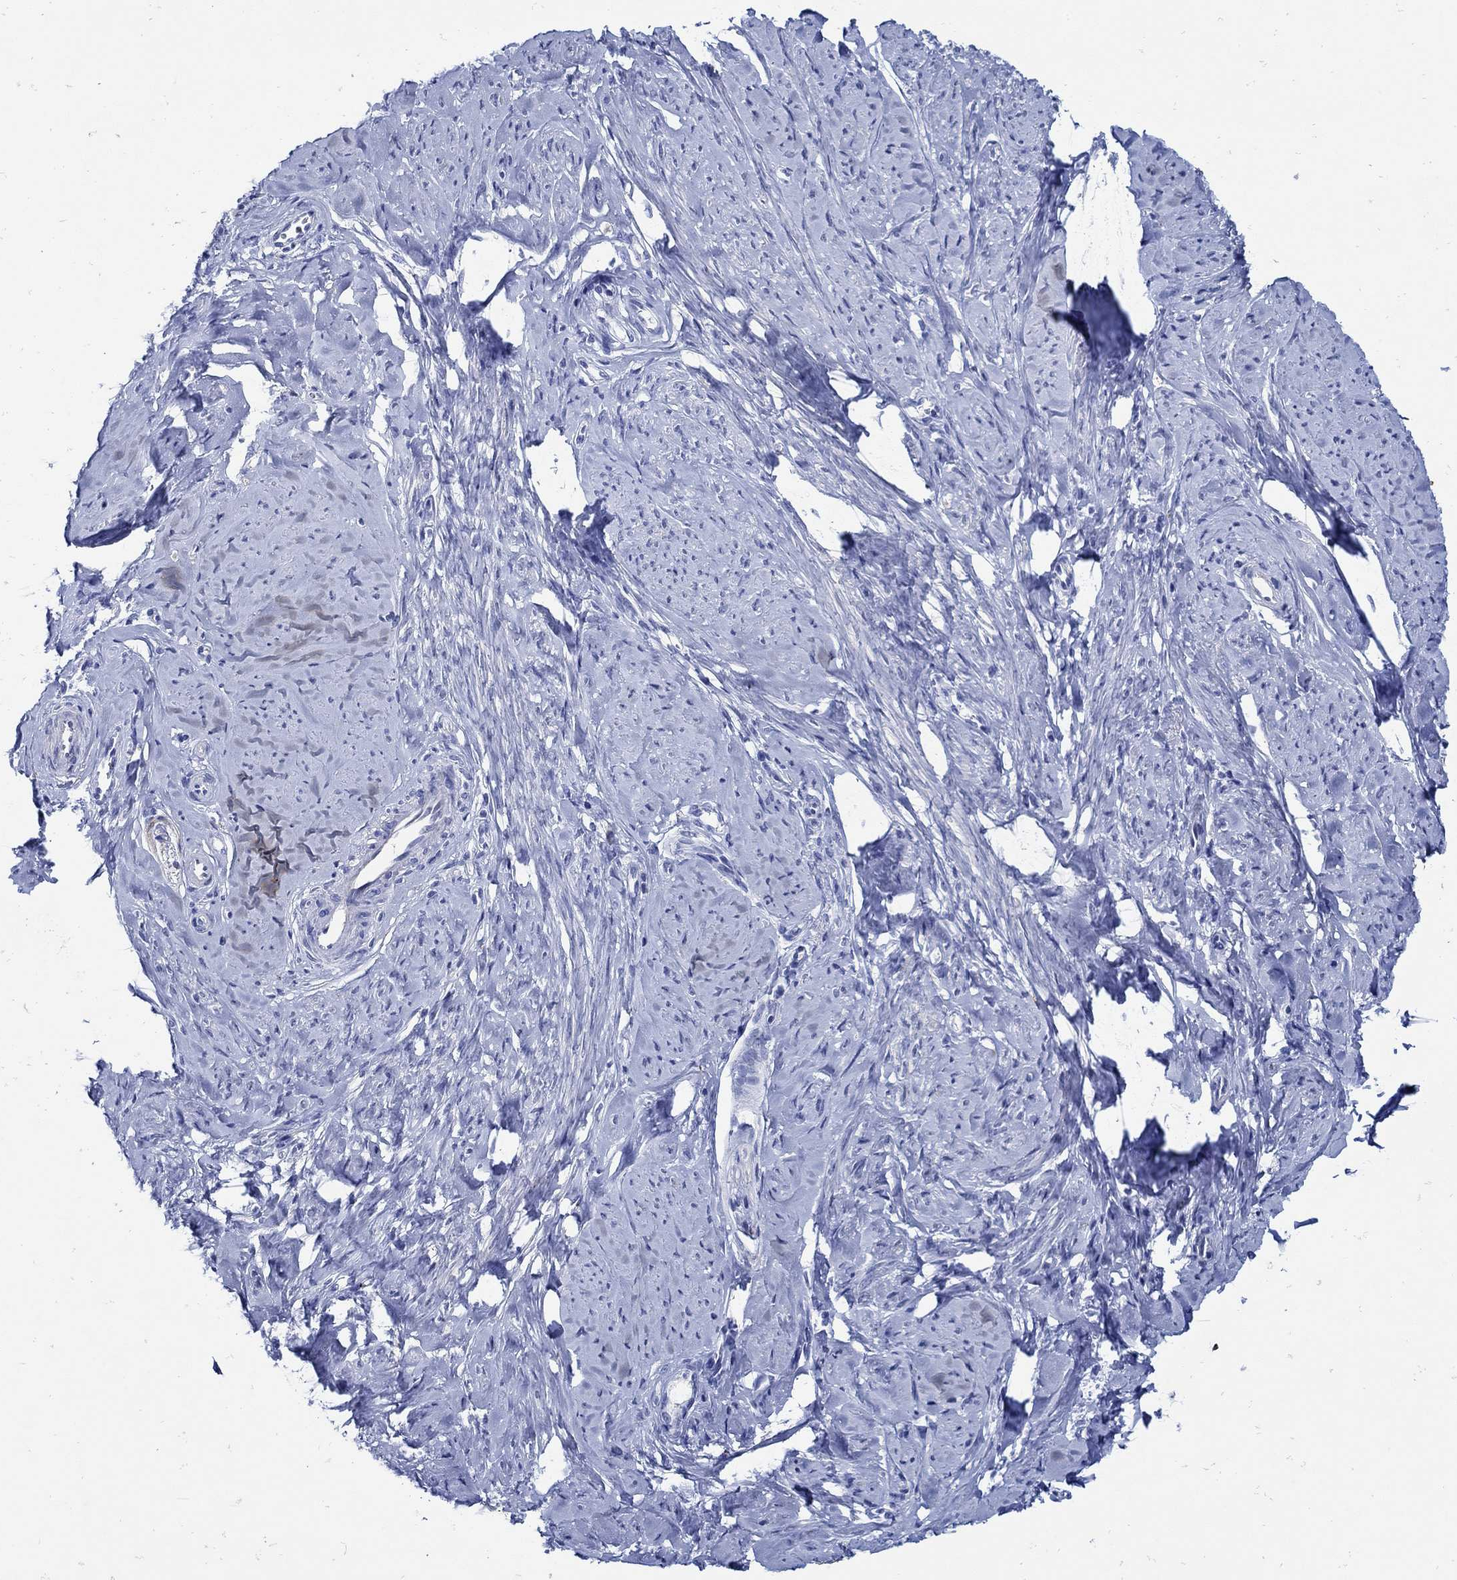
{"staining": {"intensity": "negative", "quantity": "none", "location": "none"}, "tissue": "smooth muscle", "cell_type": "Smooth muscle cells", "image_type": "normal", "snomed": [{"axis": "morphology", "description": "Normal tissue, NOS"}, {"axis": "topography", "description": "Smooth muscle"}], "caption": "Smooth muscle stained for a protein using IHC displays no positivity smooth muscle cells.", "gene": "NOS1", "patient": {"sex": "female", "age": 48}}